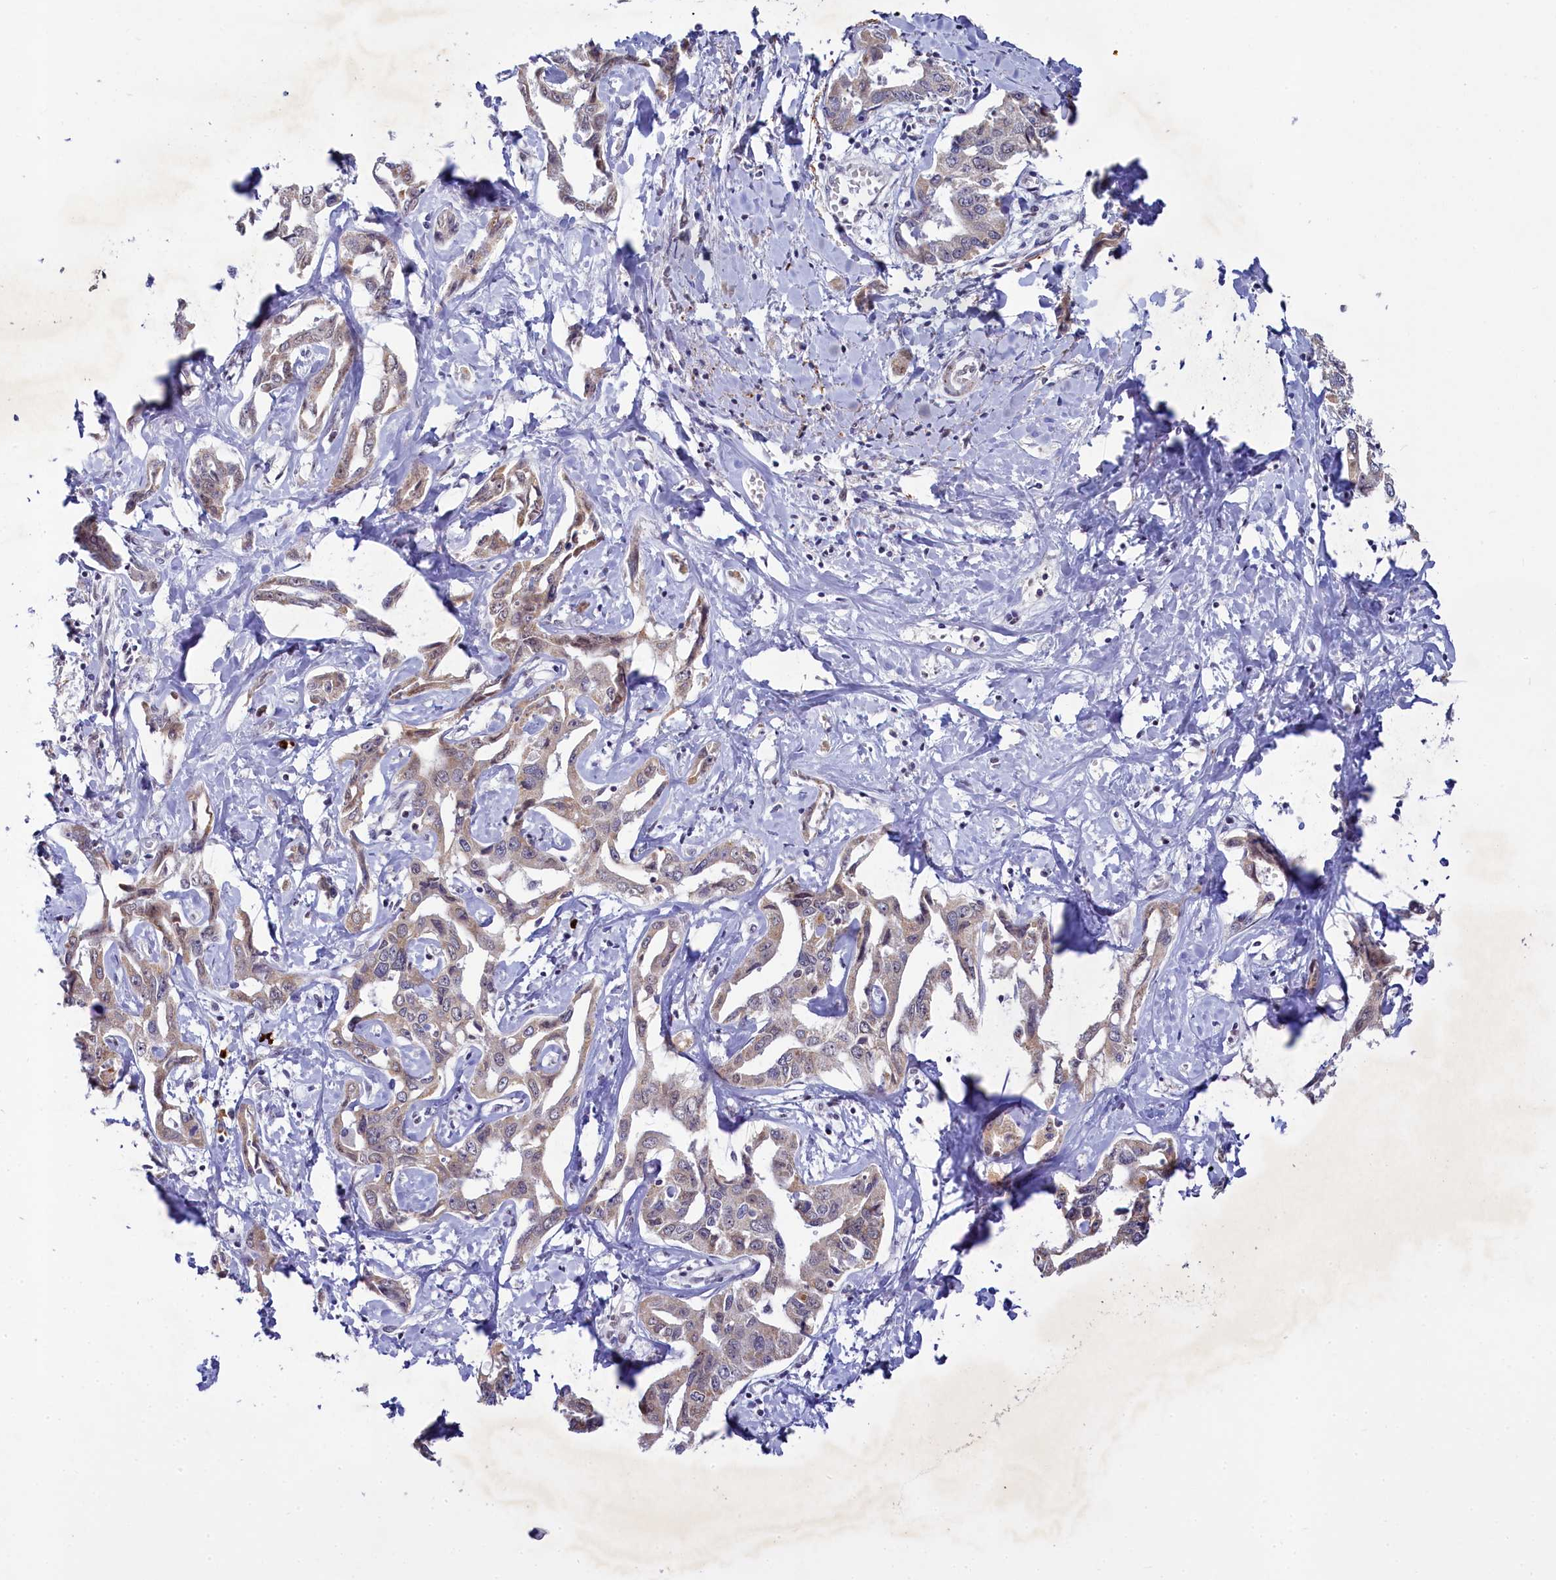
{"staining": {"intensity": "weak", "quantity": "<25%", "location": "cytoplasmic/membranous"}, "tissue": "liver cancer", "cell_type": "Tumor cells", "image_type": "cancer", "snomed": [{"axis": "morphology", "description": "Cholangiocarcinoma"}, {"axis": "topography", "description": "Liver"}], "caption": "Immunohistochemistry of liver cholangiocarcinoma shows no staining in tumor cells.", "gene": "PPHLN1", "patient": {"sex": "male", "age": 59}}